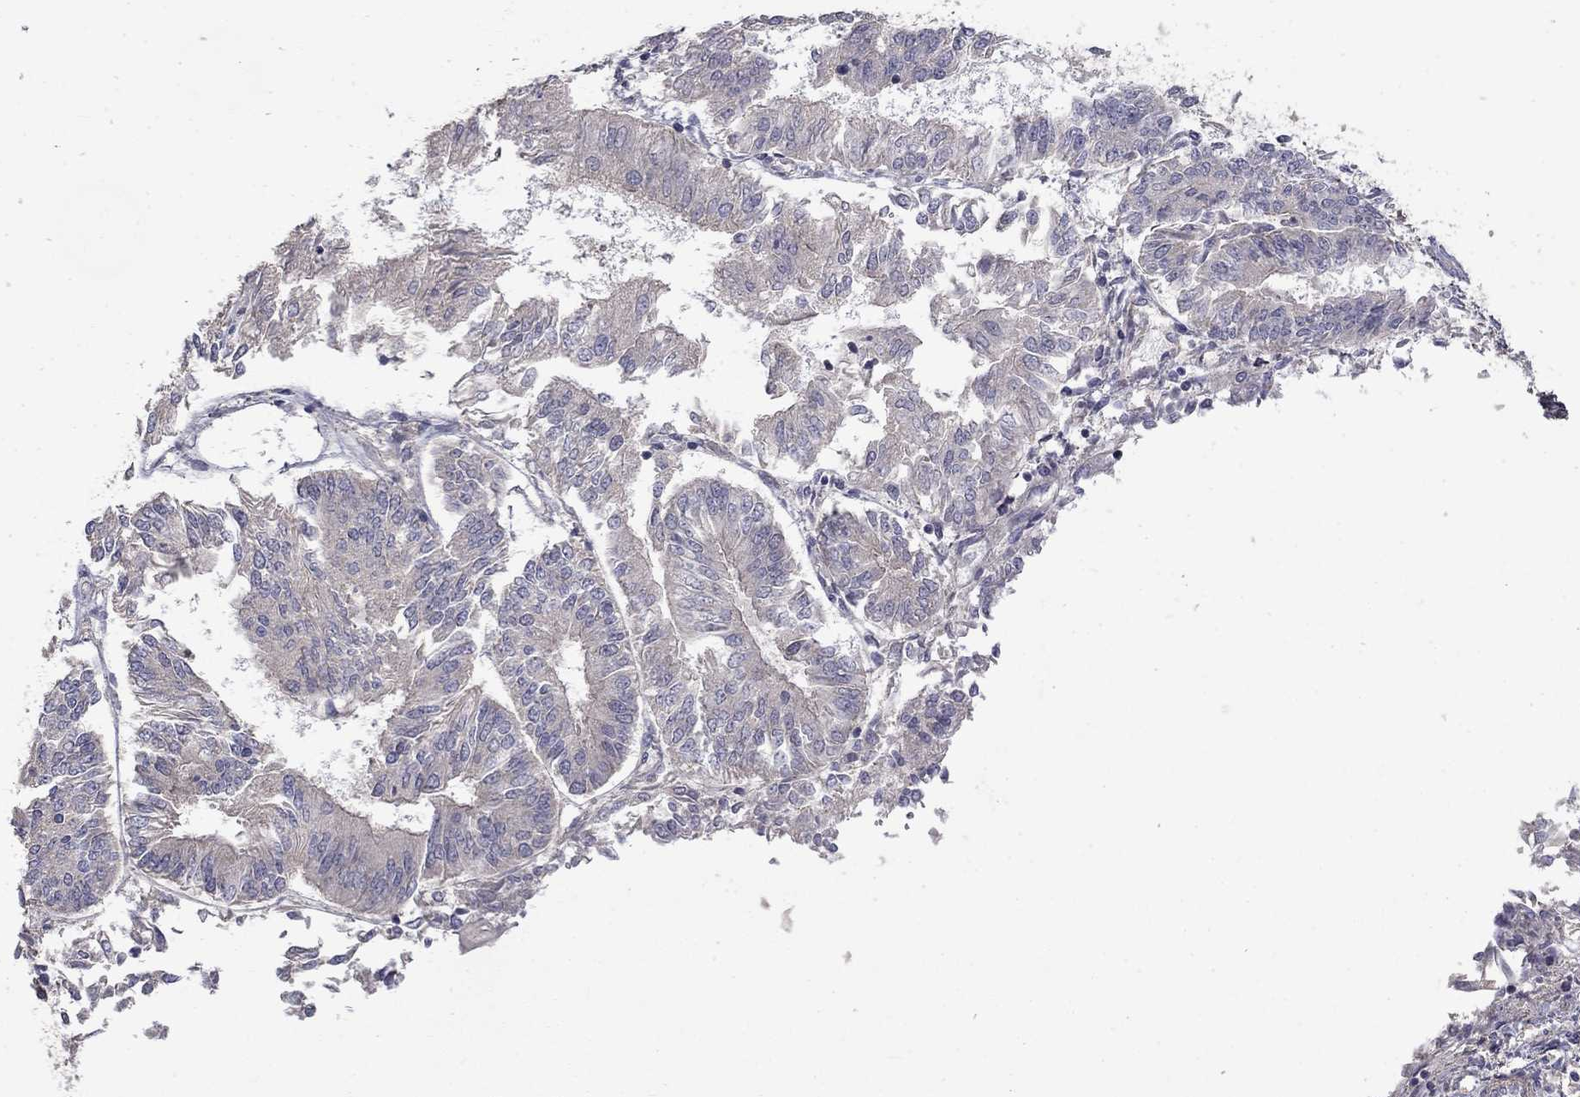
{"staining": {"intensity": "negative", "quantity": "none", "location": "none"}, "tissue": "endometrial cancer", "cell_type": "Tumor cells", "image_type": "cancer", "snomed": [{"axis": "morphology", "description": "Adenocarcinoma, NOS"}, {"axis": "topography", "description": "Endometrium"}], "caption": "Tumor cells show no significant protein staining in endometrial cancer (adenocarcinoma).", "gene": "SLC39A14", "patient": {"sex": "female", "age": 58}}